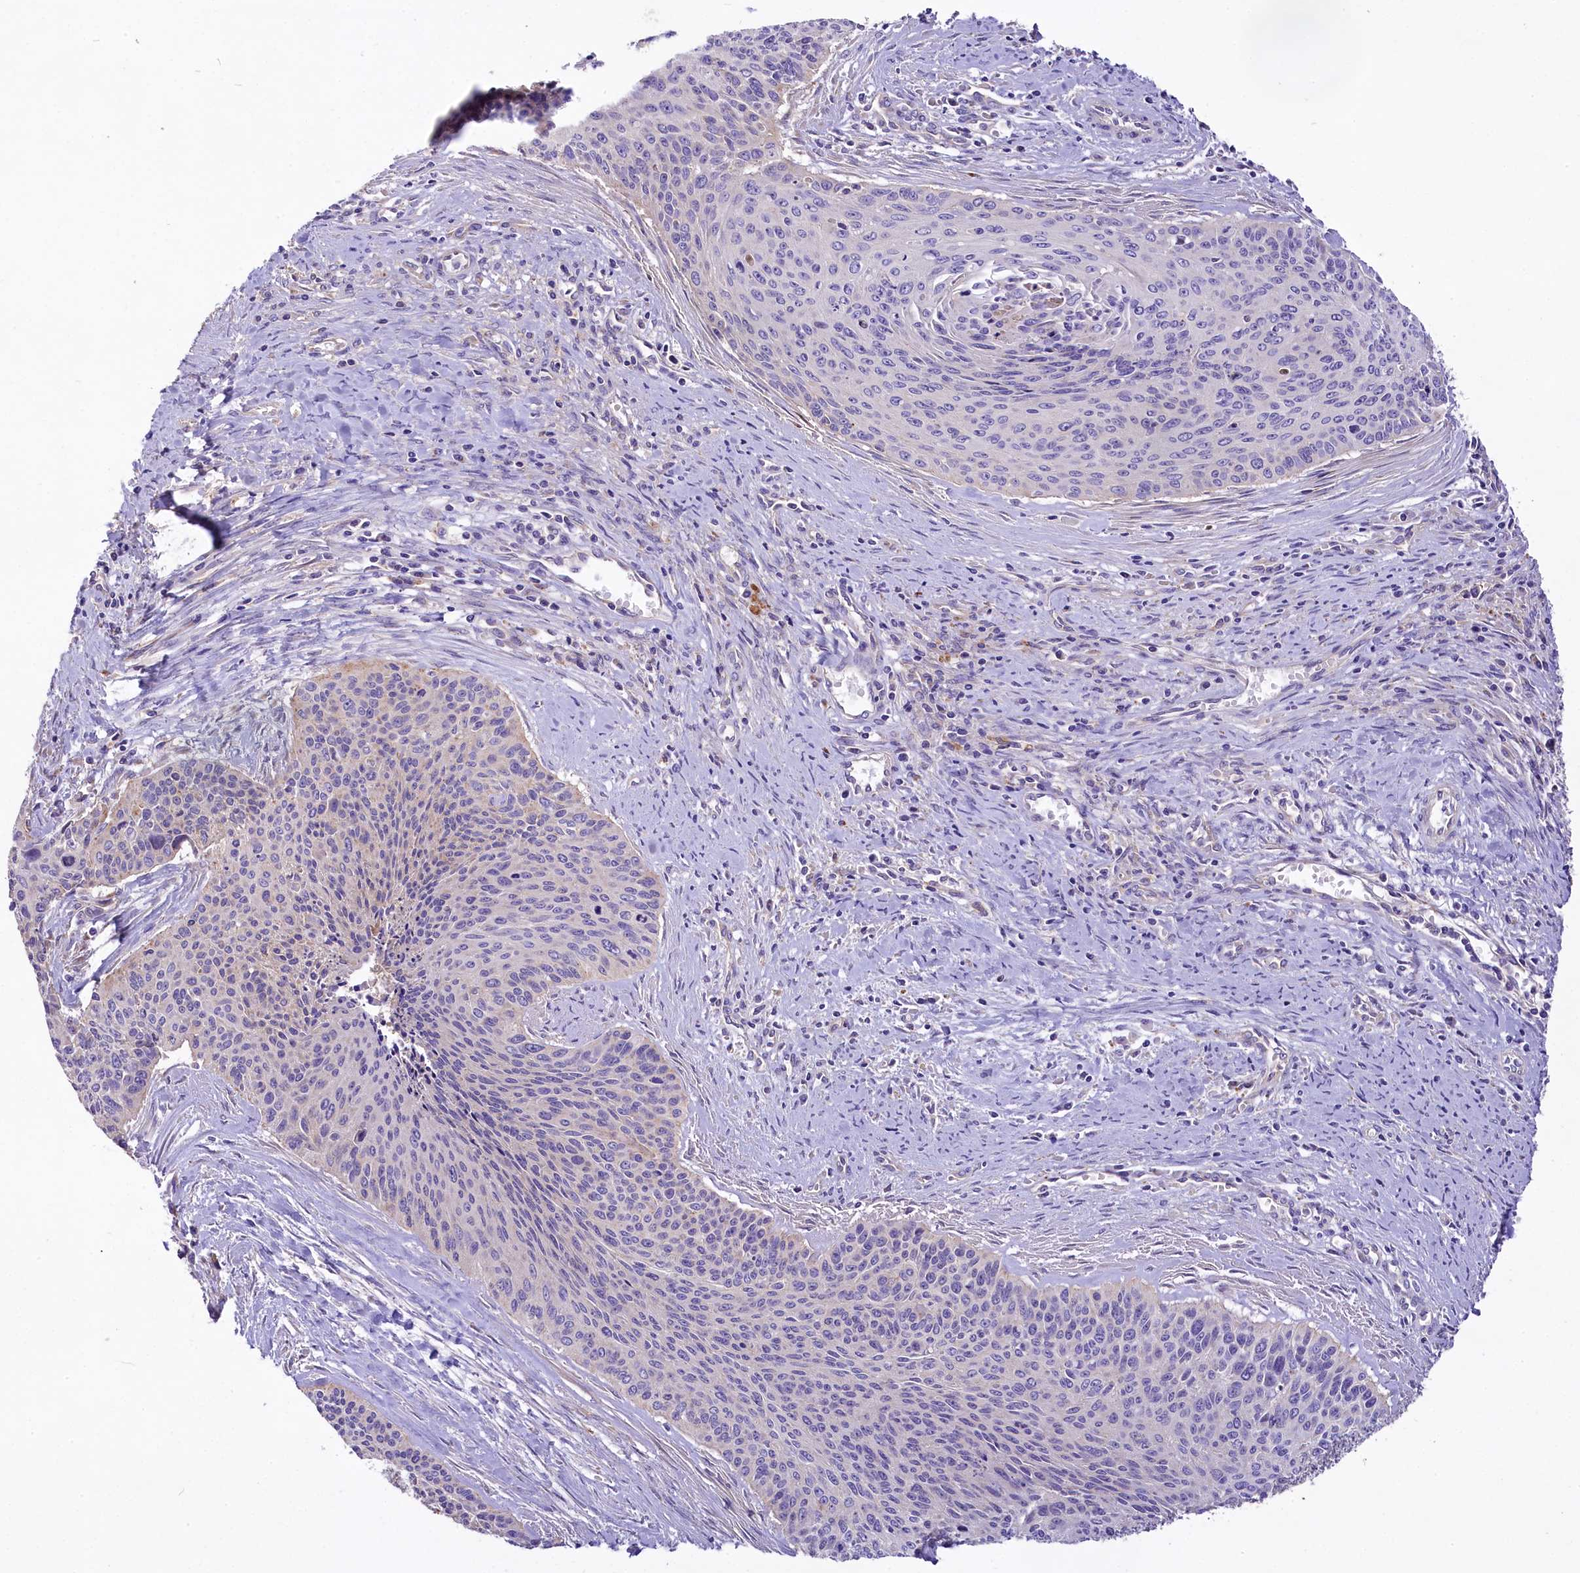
{"staining": {"intensity": "negative", "quantity": "none", "location": "none"}, "tissue": "cervical cancer", "cell_type": "Tumor cells", "image_type": "cancer", "snomed": [{"axis": "morphology", "description": "Squamous cell carcinoma, NOS"}, {"axis": "topography", "description": "Cervix"}], "caption": "This micrograph is of squamous cell carcinoma (cervical) stained with immunohistochemistry (IHC) to label a protein in brown with the nuclei are counter-stained blue. There is no positivity in tumor cells.", "gene": "PEMT", "patient": {"sex": "female", "age": 55}}